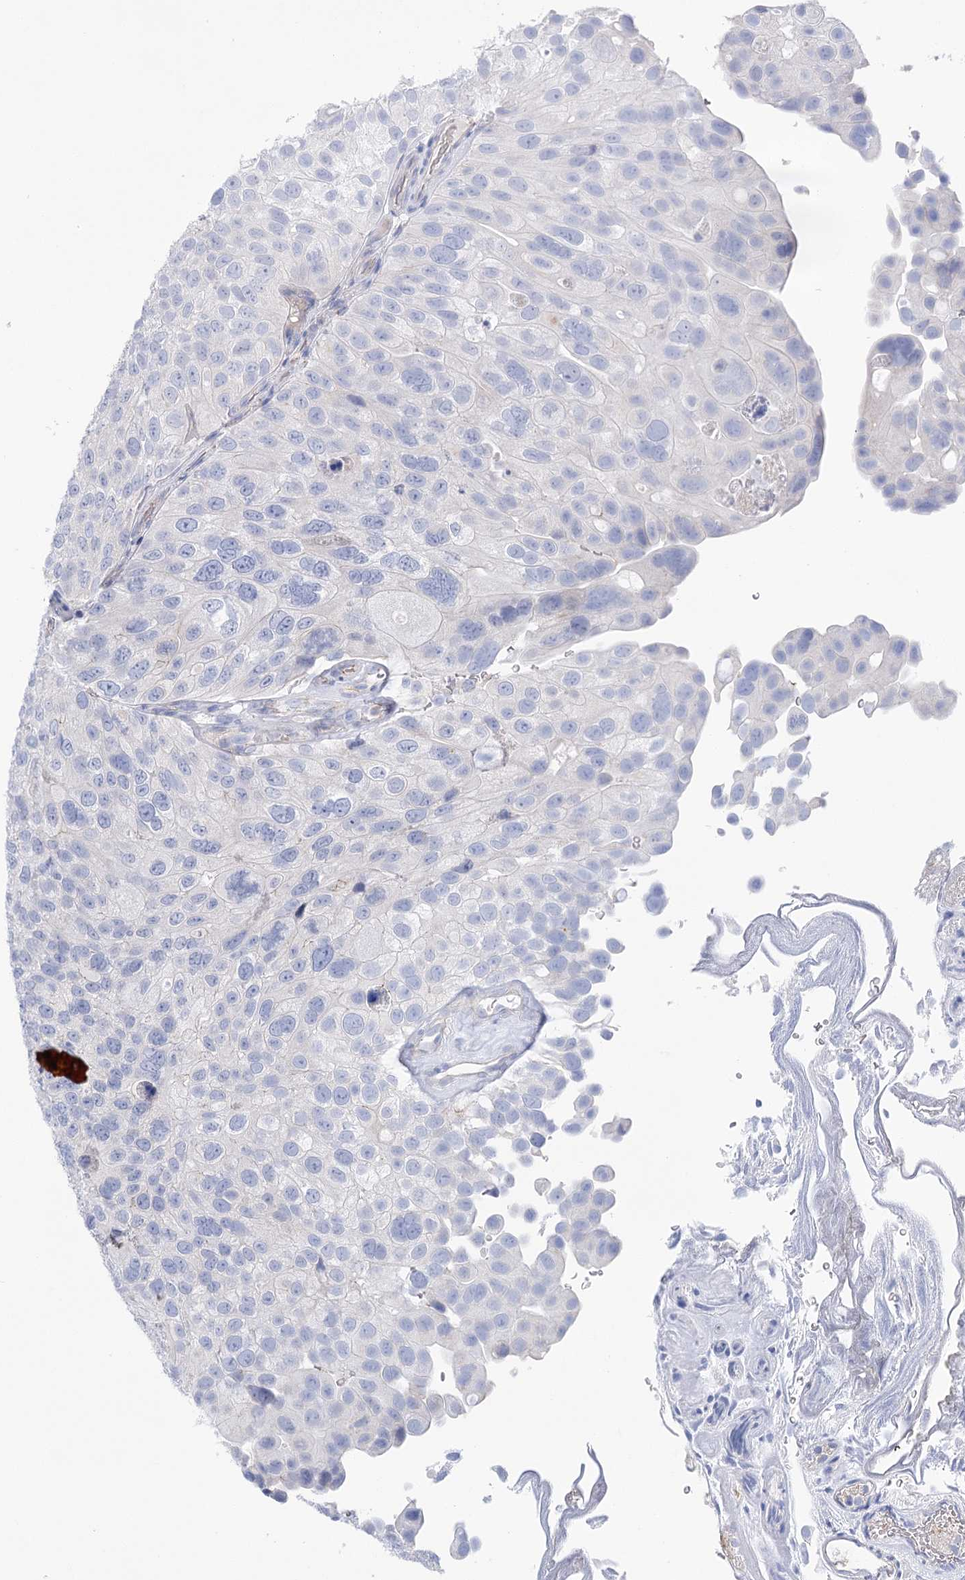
{"staining": {"intensity": "negative", "quantity": "none", "location": "none"}, "tissue": "urothelial cancer", "cell_type": "Tumor cells", "image_type": "cancer", "snomed": [{"axis": "morphology", "description": "Urothelial carcinoma, Low grade"}, {"axis": "topography", "description": "Urinary bladder"}], "caption": "Immunohistochemistry (IHC) photomicrograph of human low-grade urothelial carcinoma stained for a protein (brown), which exhibits no staining in tumor cells.", "gene": "NRAP", "patient": {"sex": "male", "age": 78}}